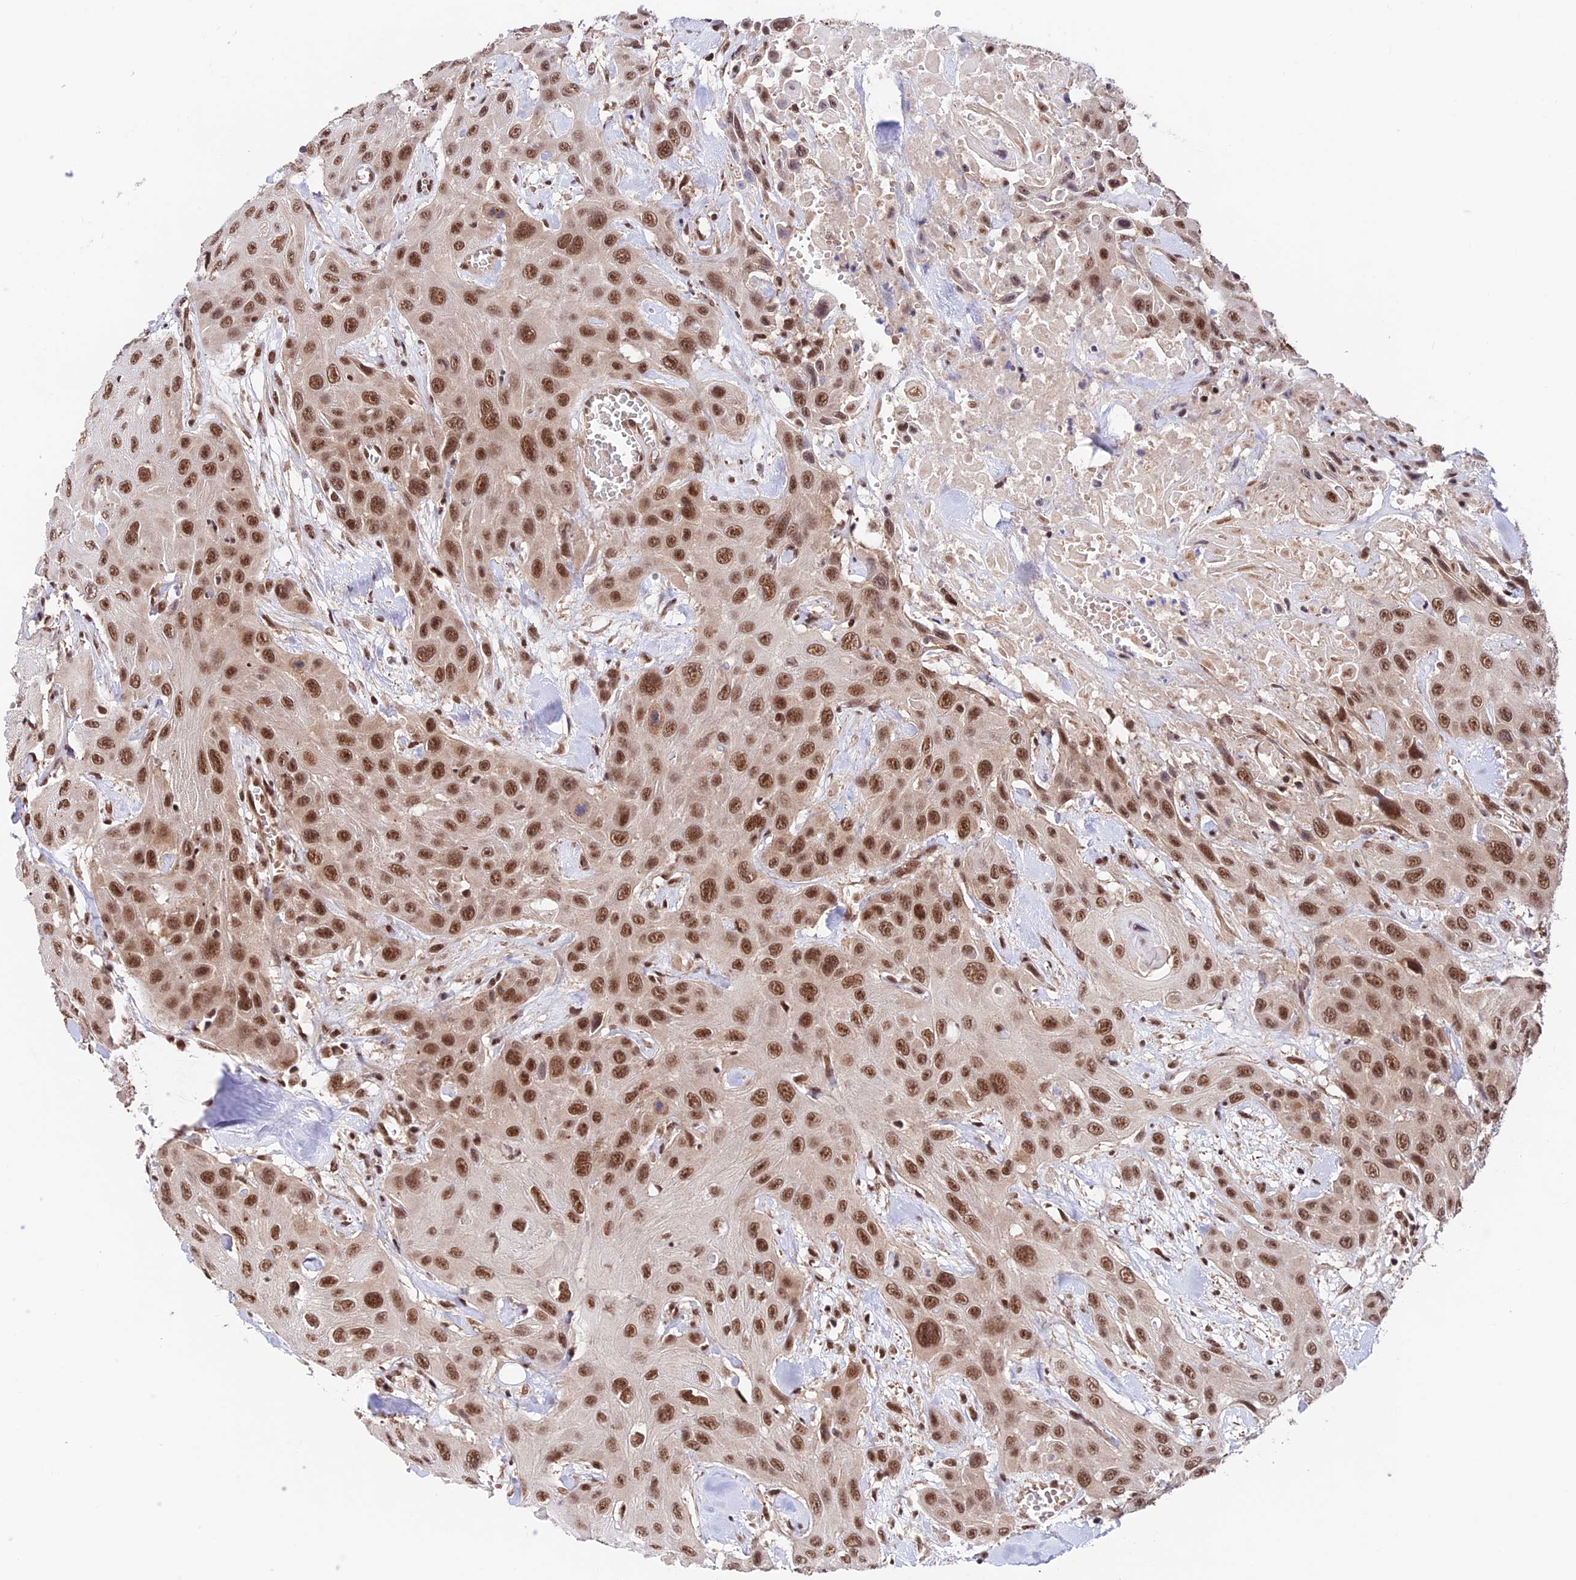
{"staining": {"intensity": "strong", "quantity": ">75%", "location": "nuclear"}, "tissue": "head and neck cancer", "cell_type": "Tumor cells", "image_type": "cancer", "snomed": [{"axis": "morphology", "description": "Squamous cell carcinoma, NOS"}, {"axis": "topography", "description": "Head-Neck"}], "caption": "Strong nuclear positivity is present in approximately >75% of tumor cells in head and neck squamous cell carcinoma. (DAB (3,3'-diaminobenzidine) = brown stain, brightfield microscopy at high magnification).", "gene": "RBM42", "patient": {"sex": "male", "age": 81}}